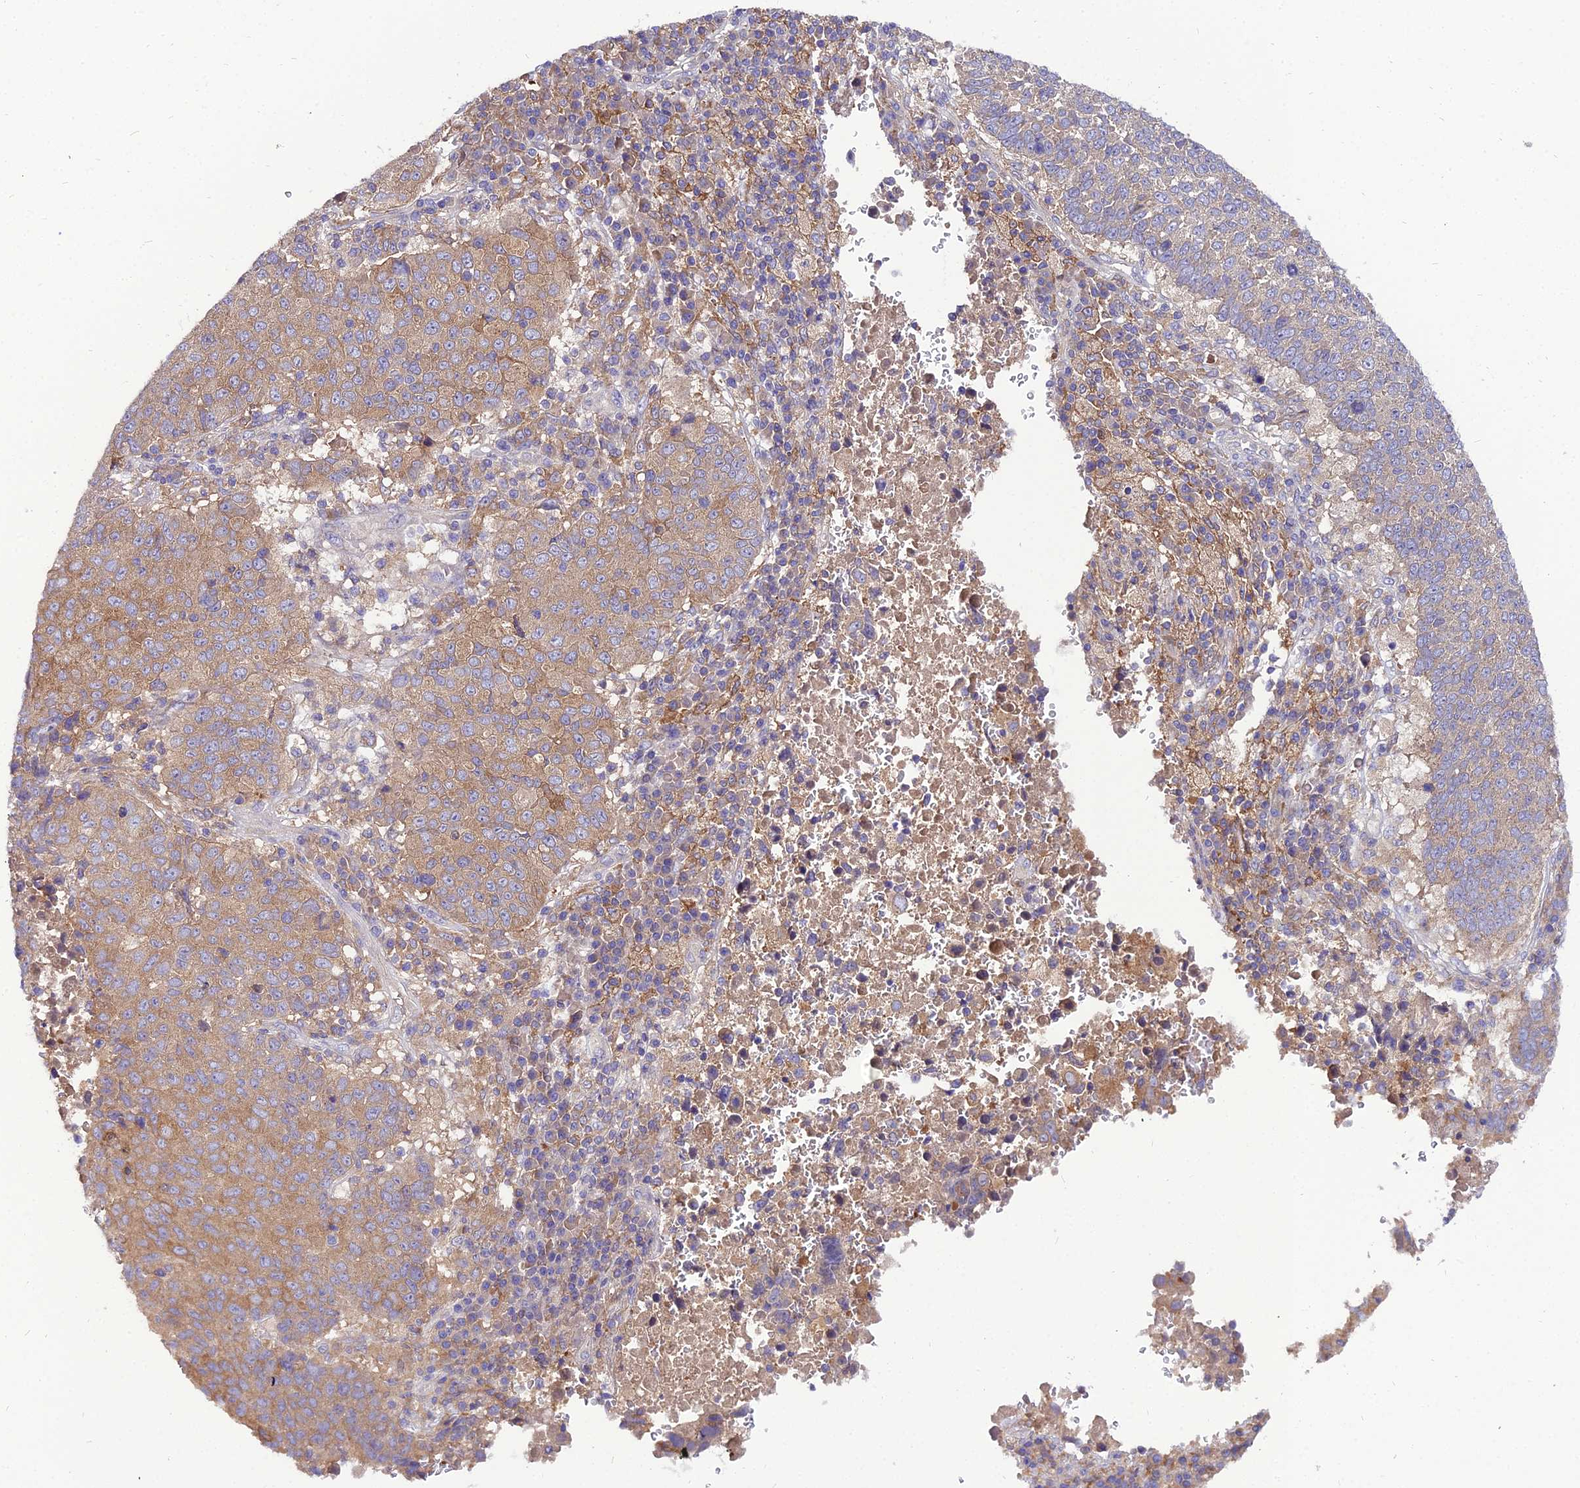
{"staining": {"intensity": "weak", "quantity": ">75%", "location": "cytoplasmic/membranous"}, "tissue": "lung cancer", "cell_type": "Tumor cells", "image_type": "cancer", "snomed": [{"axis": "morphology", "description": "Squamous cell carcinoma, NOS"}, {"axis": "topography", "description": "Lung"}], "caption": "Squamous cell carcinoma (lung) stained with immunohistochemistry shows weak cytoplasmic/membranous positivity in about >75% of tumor cells. (DAB IHC, brown staining for protein, blue staining for nuclei).", "gene": "C2orf69", "patient": {"sex": "male", "age": 73}}